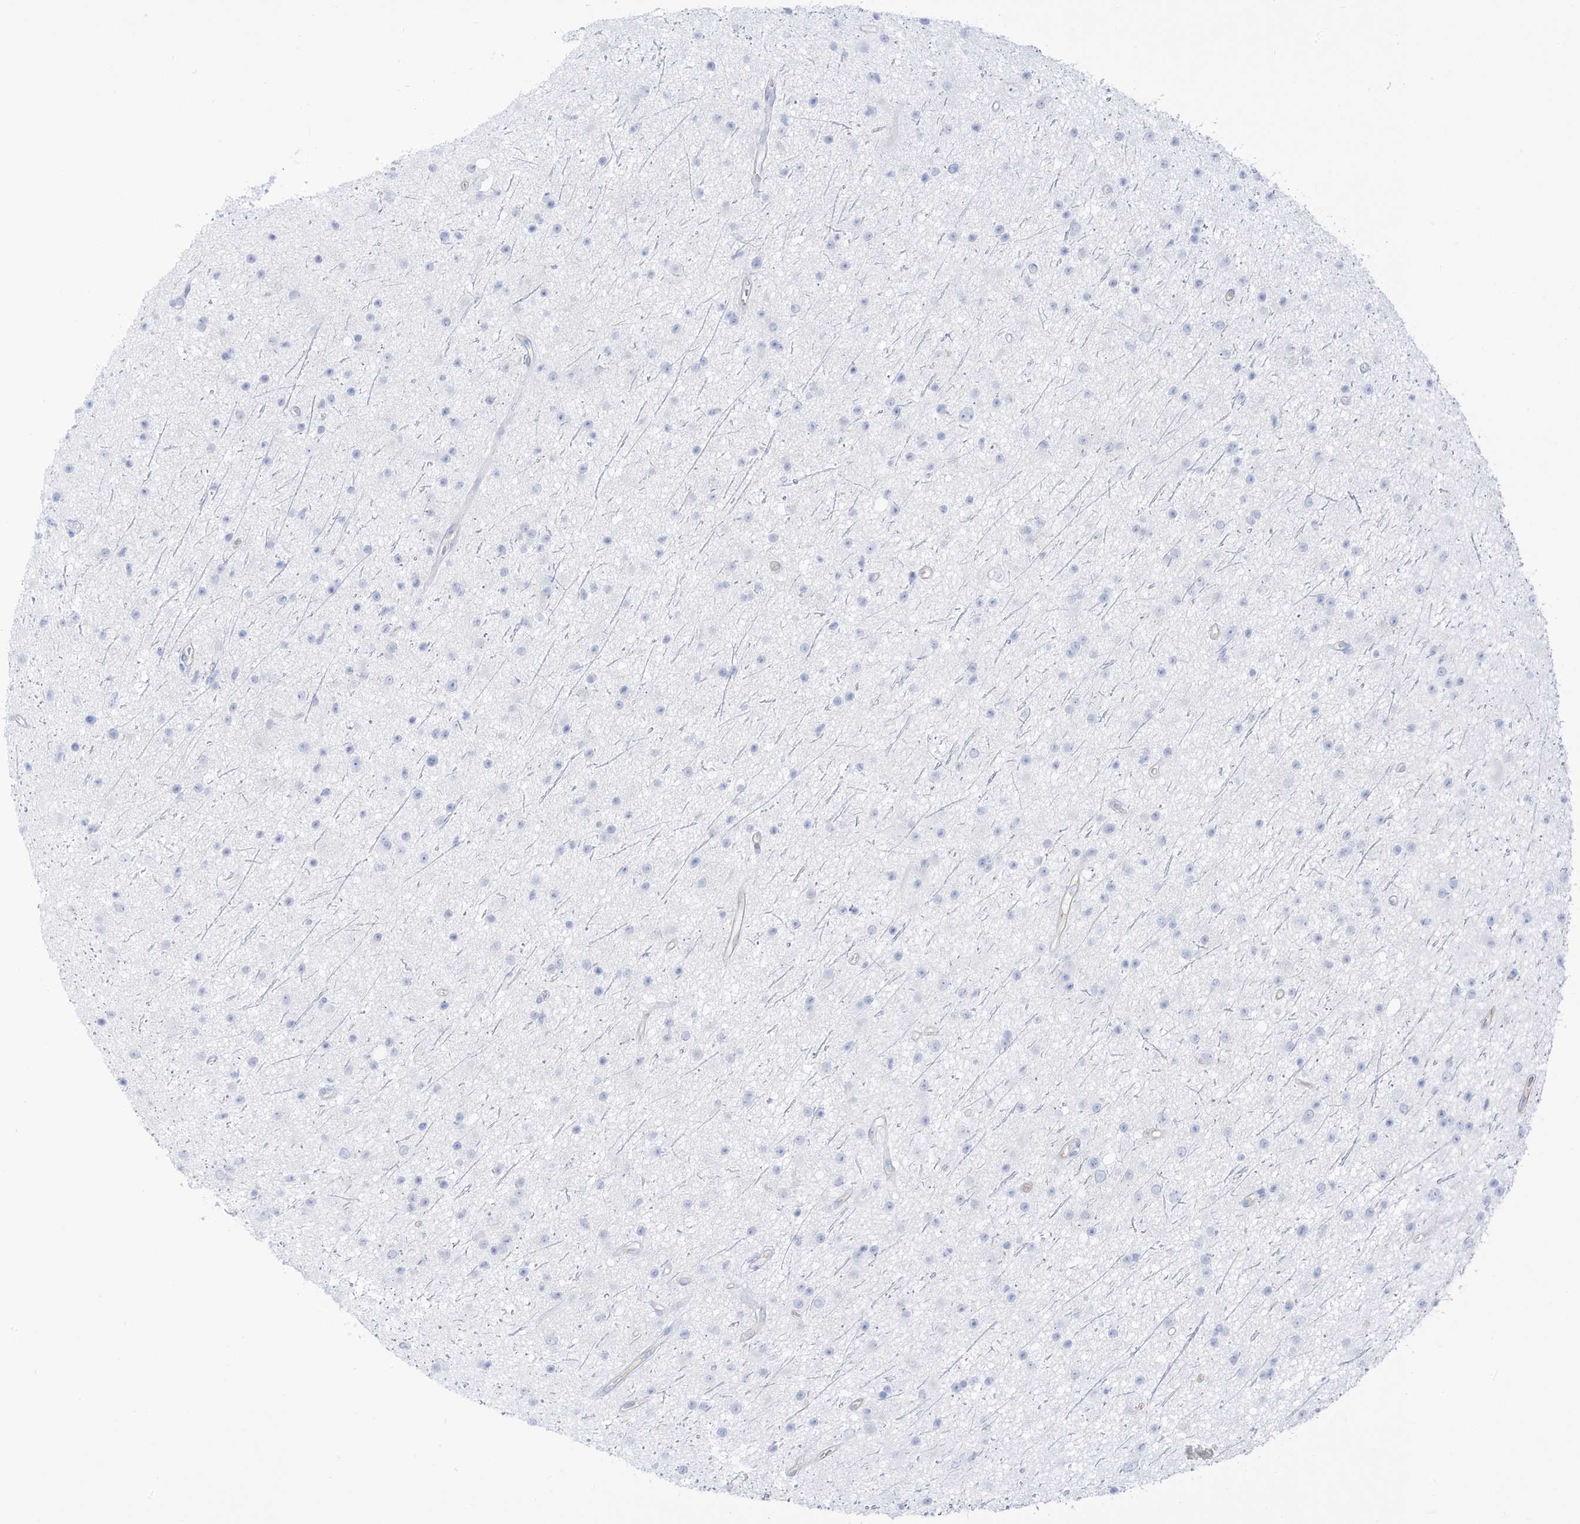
{"staining": {"intensity": "negative", "quantity": "none", "location": "none"}, "tissue": "glioma", "cell_type": "Tumor cells", "image_type": "cancer", "snomed": [{"axis": "morphology", "description": "Glioma, malignant, Low grade"}, {"axis": "topography", "description": "Cerebral cortex"}], "caption": "Tumor cells show no significant expression in glioma.", "gene": "HSD17B13", "patient": {"sex": "female", "age": 39}}